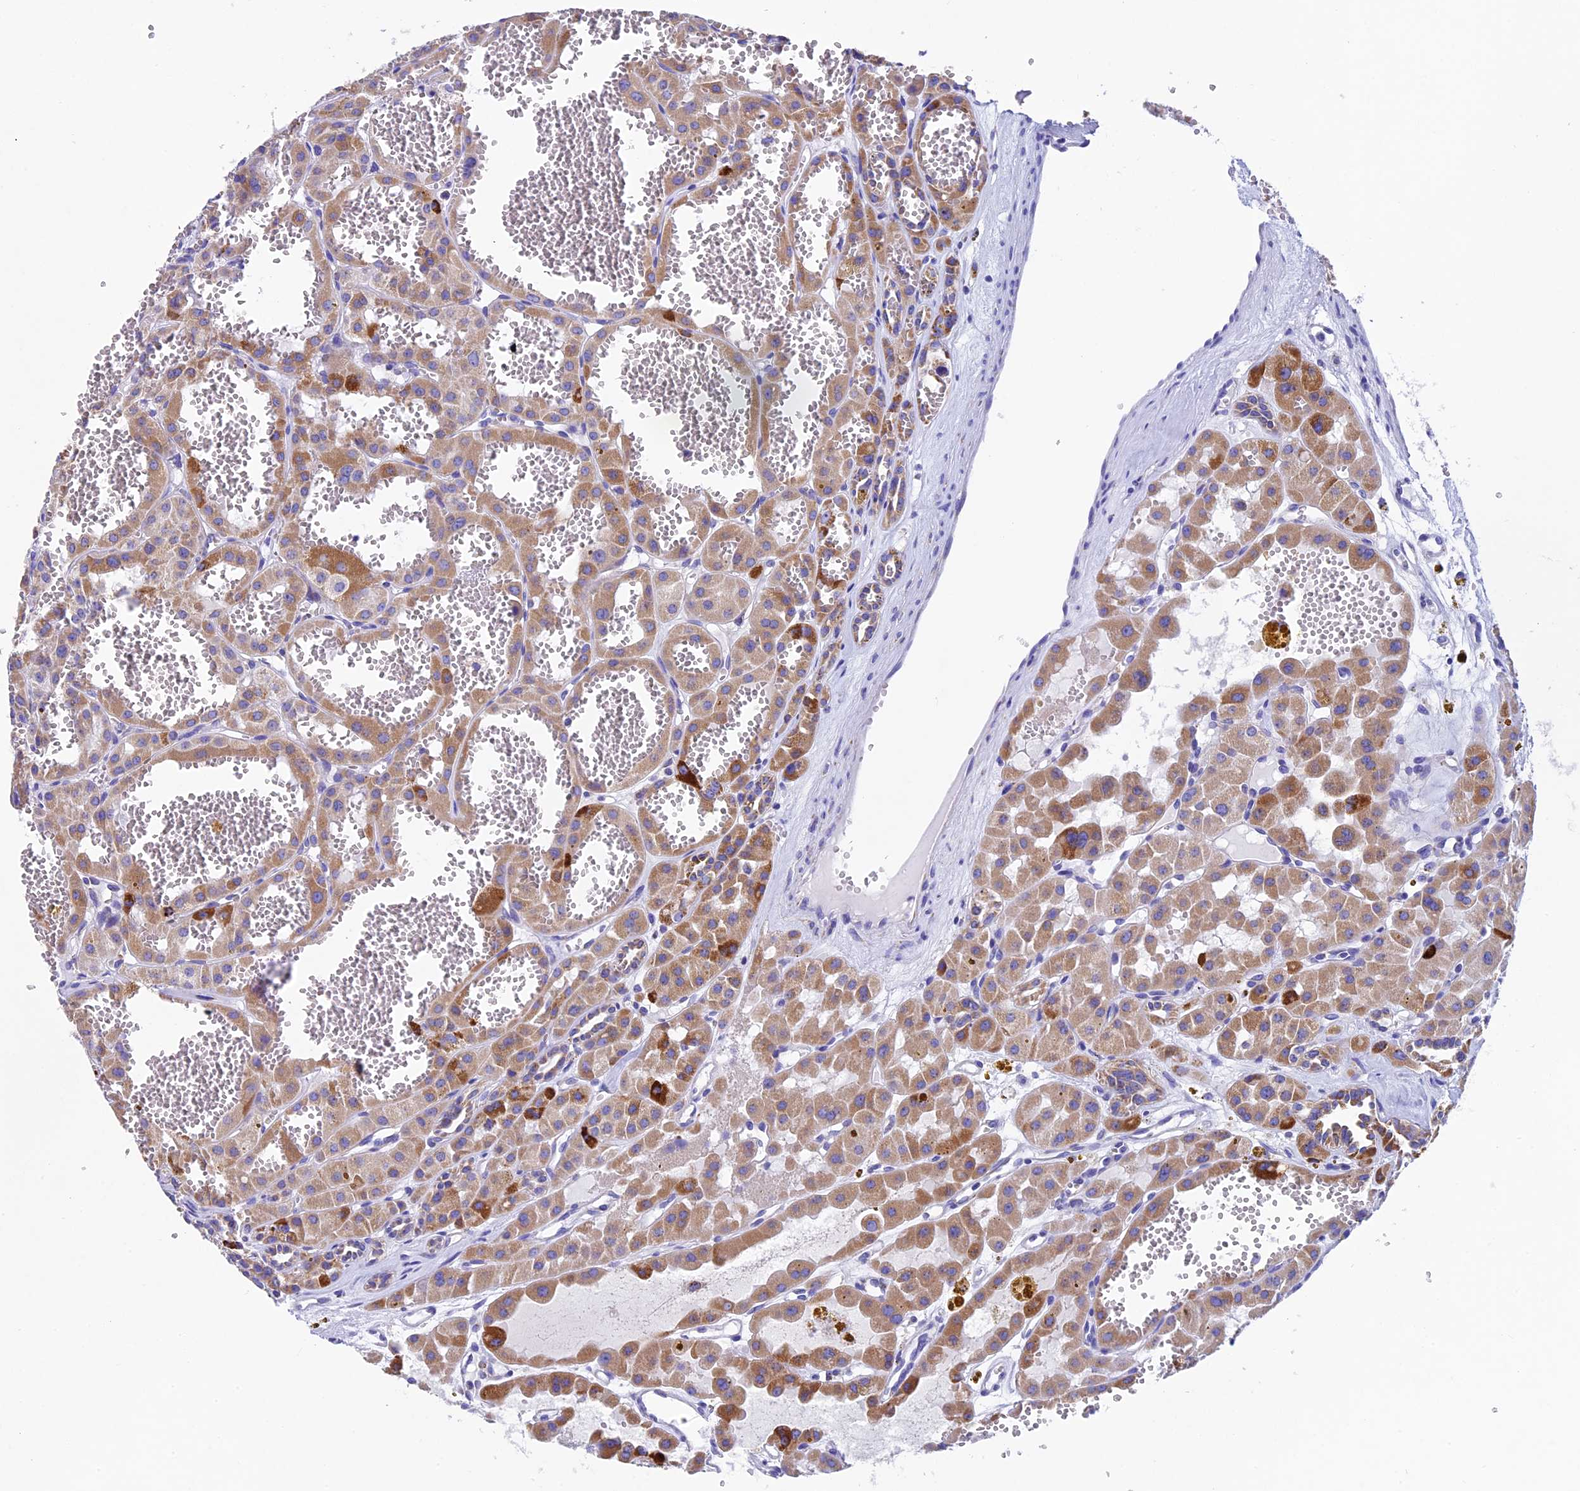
{"staining": {"intensity": "moderate", "quantity": ">75%", "location": "cytoplasmic/membranous"}, "tissue": "renal cancer", "cell_type": "Tumor cells", "image_type": "cancer", "snomed": [{"axis": "morphology", "description": "Carcinoma, NOS"}, {"axis": "topography", "description": "Kidney"}], "caption": "There is medium levels of moderate cytoplasmic/membranous expression in tumor cells of renal cancer (carcinoma), as demonstrated by immunohistochemical staining (brown color).", "gene": "SLC8B1", "patient": {"sex": "female", "age": 75}}